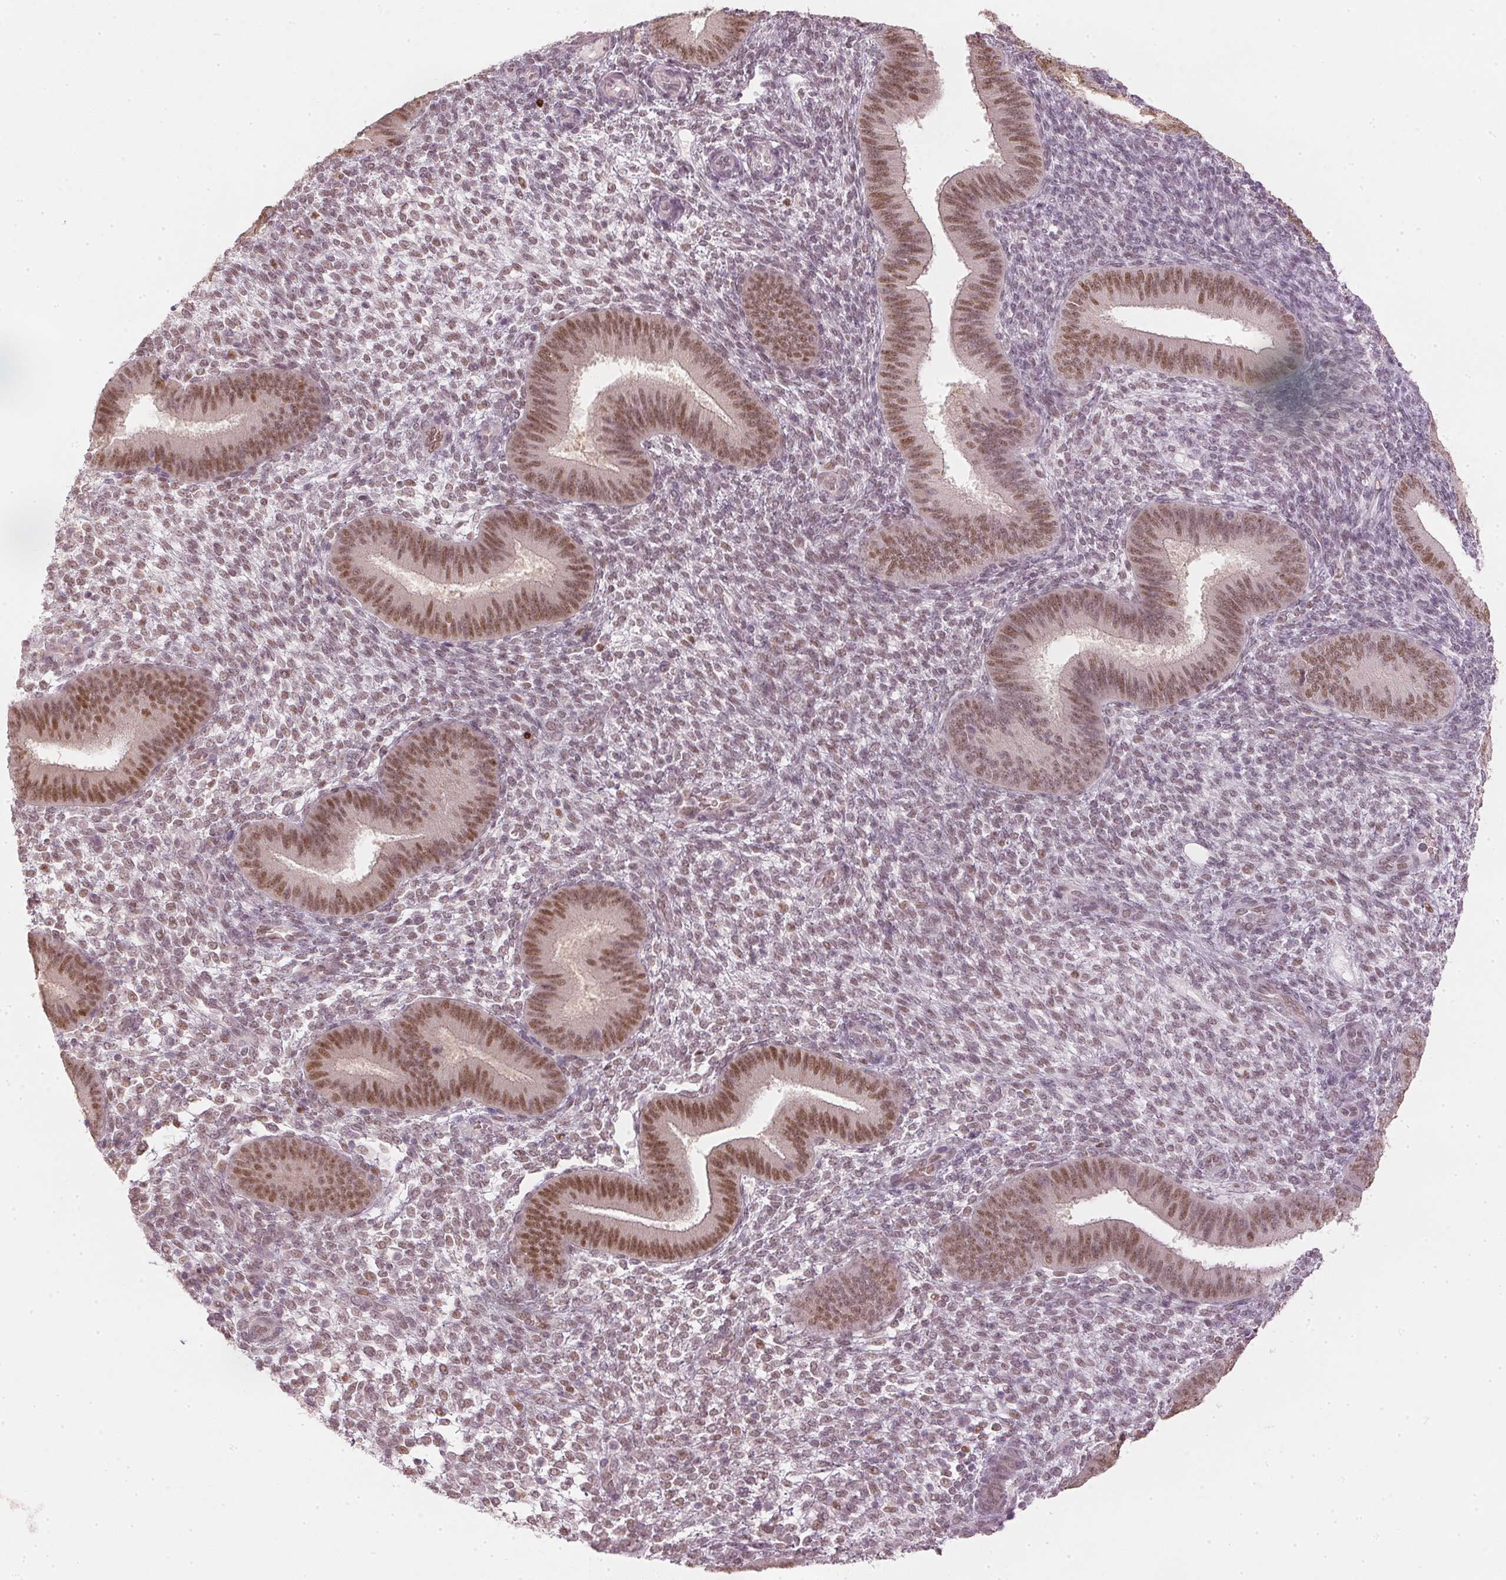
{"staining": {"intensity": "moderate", "quantity": "25%-75%", "location": "nuclear"}, "tissue": "endometrium", "cell_type": "Cells in endometrial stroma", "image_type": "normal", "snomed": [{"axis": "morphology", "description": "Normal tissue, NOS"}, {"axis": "topography", "description": "Endometrium"}], "caption": "Immunohistochemical staining of normal endometrium shows medium levels of moderate nuclear positivity in about 25%-75% of cells in endometrial stroma.", "gene": "ENSG00000267001", "patient": {"sex": "female", "age": 39}}